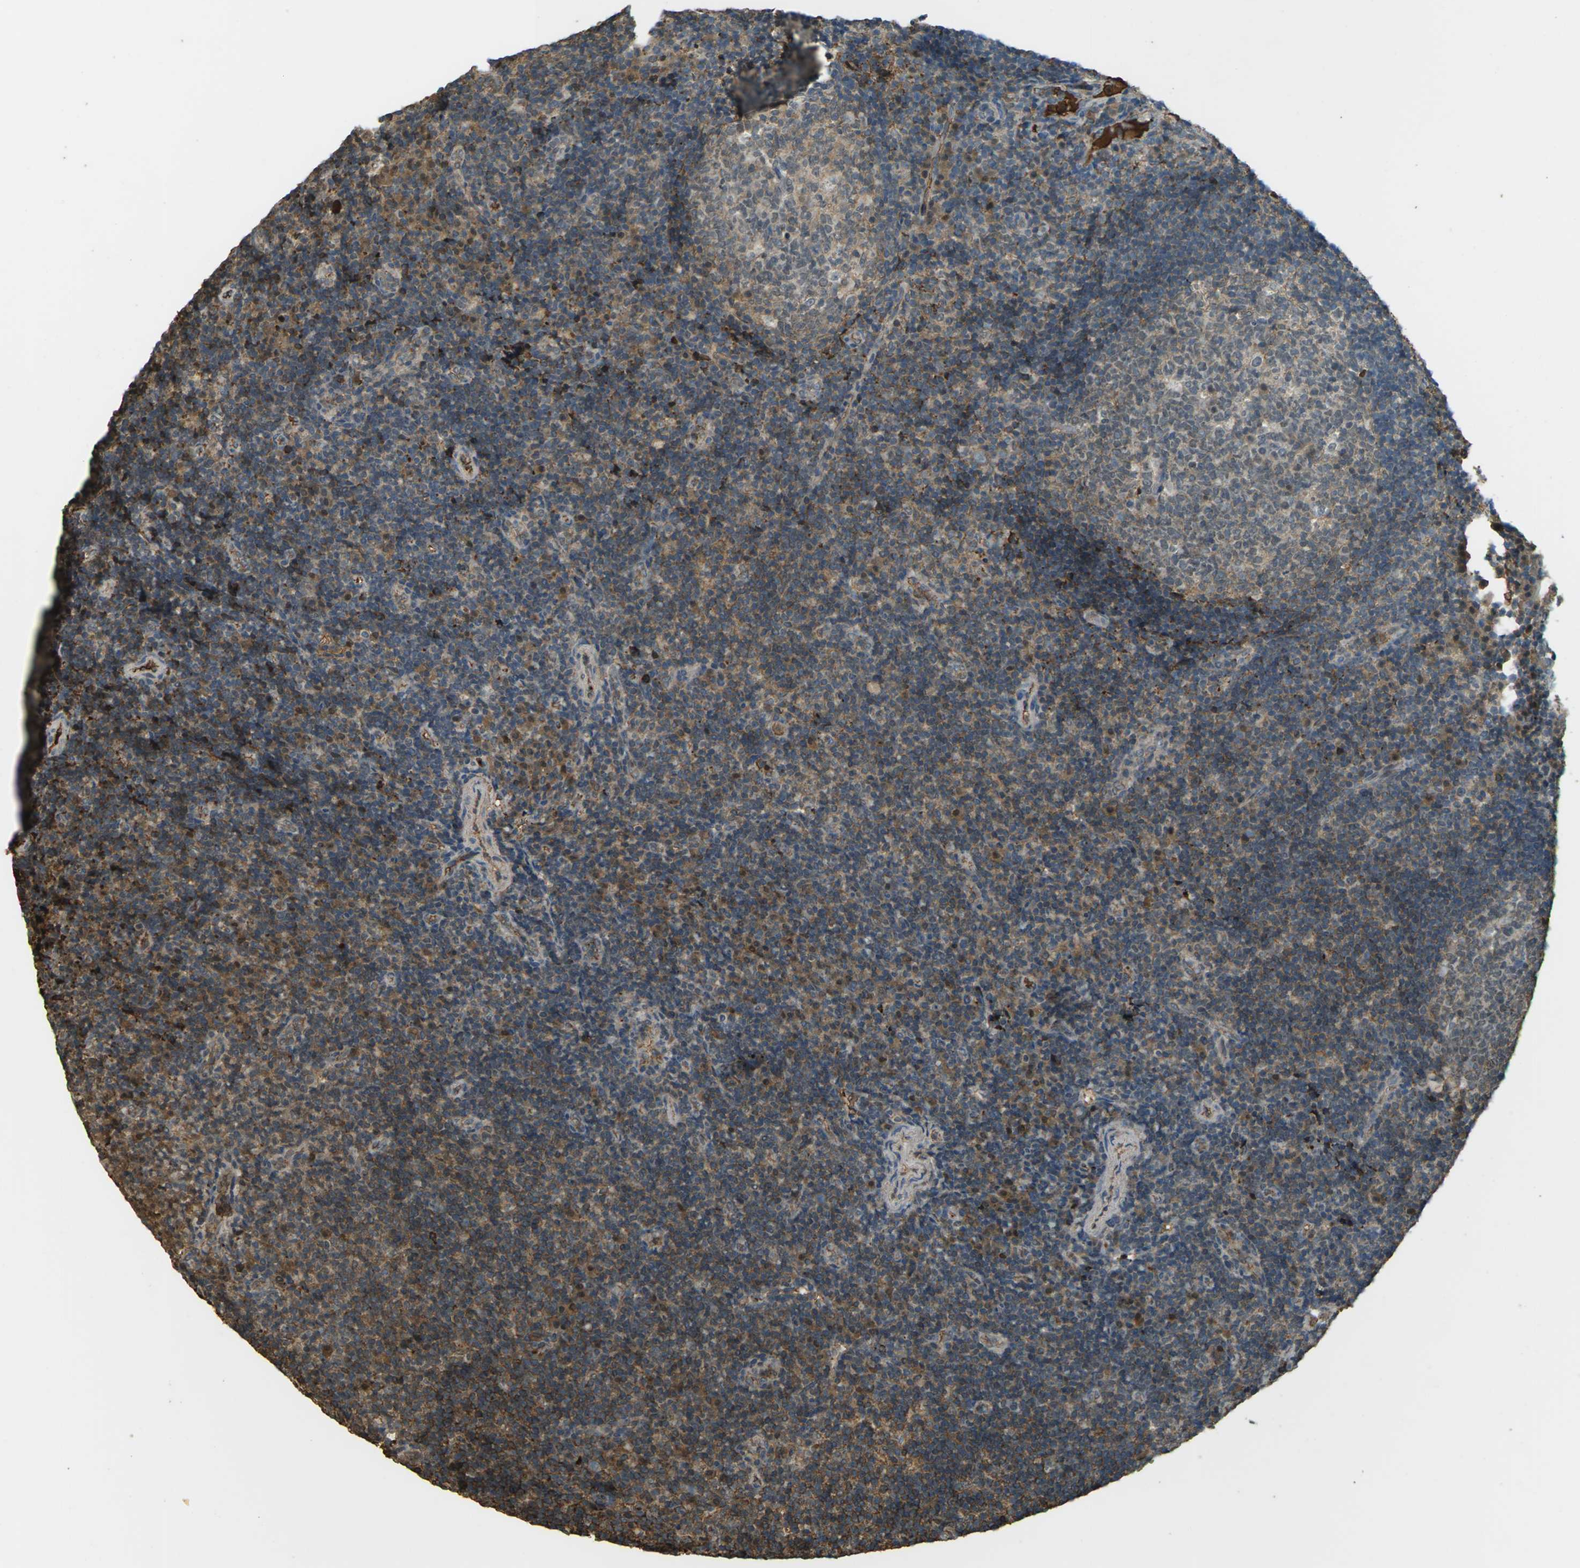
{"staining": {"intensity": "weak", "quantity": "<25%", "location": "cytoplasmic/membranous"}, "tissue": "tonsil", "cell_type": "Germinal center cells", "image_type": "normal", "snomed": [{"axis": "morphology", "description": "Normal tissue, NOS"}, {"axis": "topography", "description": "Tonsil"}], "caption": "Immunohistochemistry image of unremarkable tonsil stained for a protein (brown), which reveals no positivity in germinal center cells. (DAB IHC with hematoxylin counter stain).", "gene": "CYP1B1", "patient": {"sex": "female", "age": 40}}